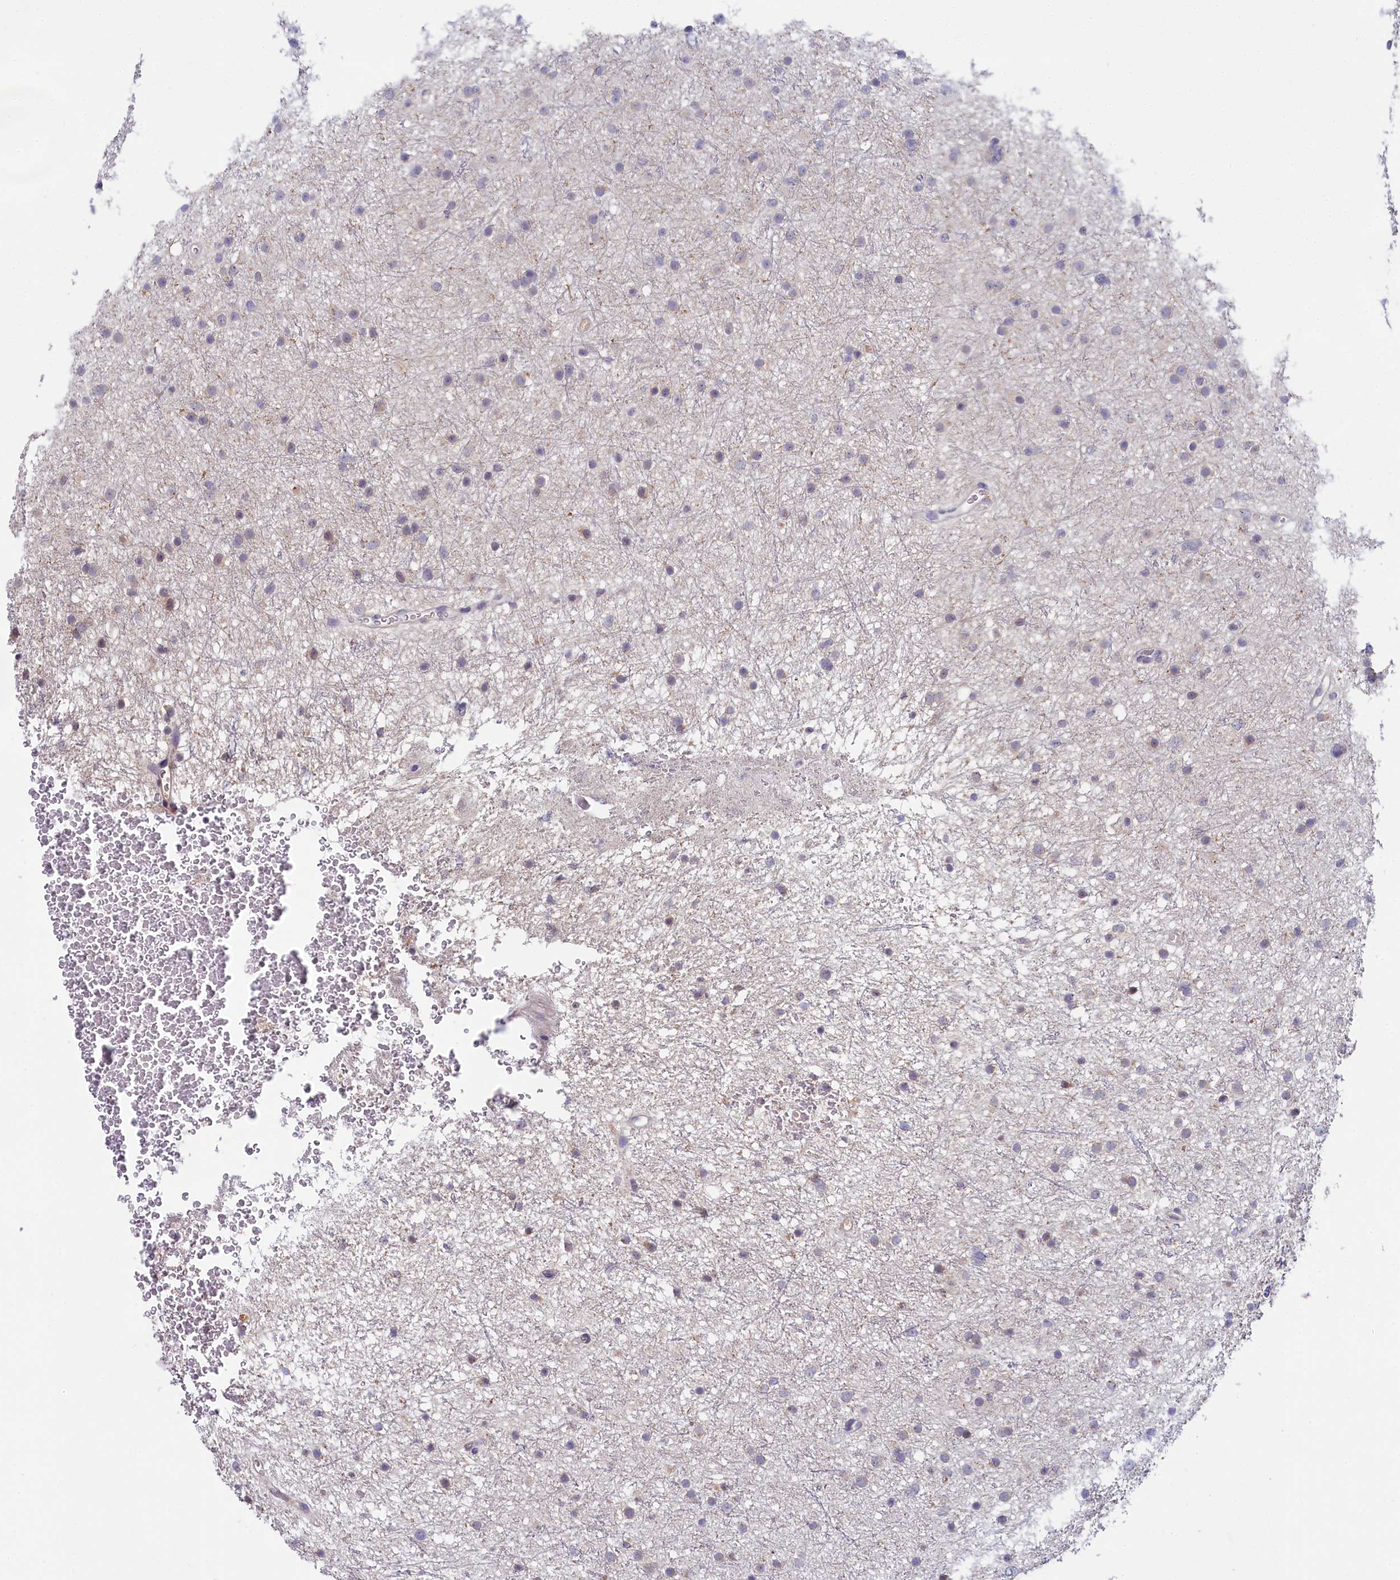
{"staining": {"intensity": "negative", "quantity": "none", "location": "none"}, "tissue": "glioma", "cell_type": "Tumor cells", "image_type": "cancer", "snomed": [{"axis": "morphology", "description": "Glioma, malignant, Low grade"}, {"axis": "topography", "description": "Cerebral cortex"}], "caption": "IHC image of glioma stained for a protein (brown), which demonstrates no expression in tumor cells. Brightfield microscopy of IHC stained with DAB (brown) and hematoxylin (blue), captured at high magnification.", "gene": "SPINK9", "patient": {"sex": "female", "age": 39}}